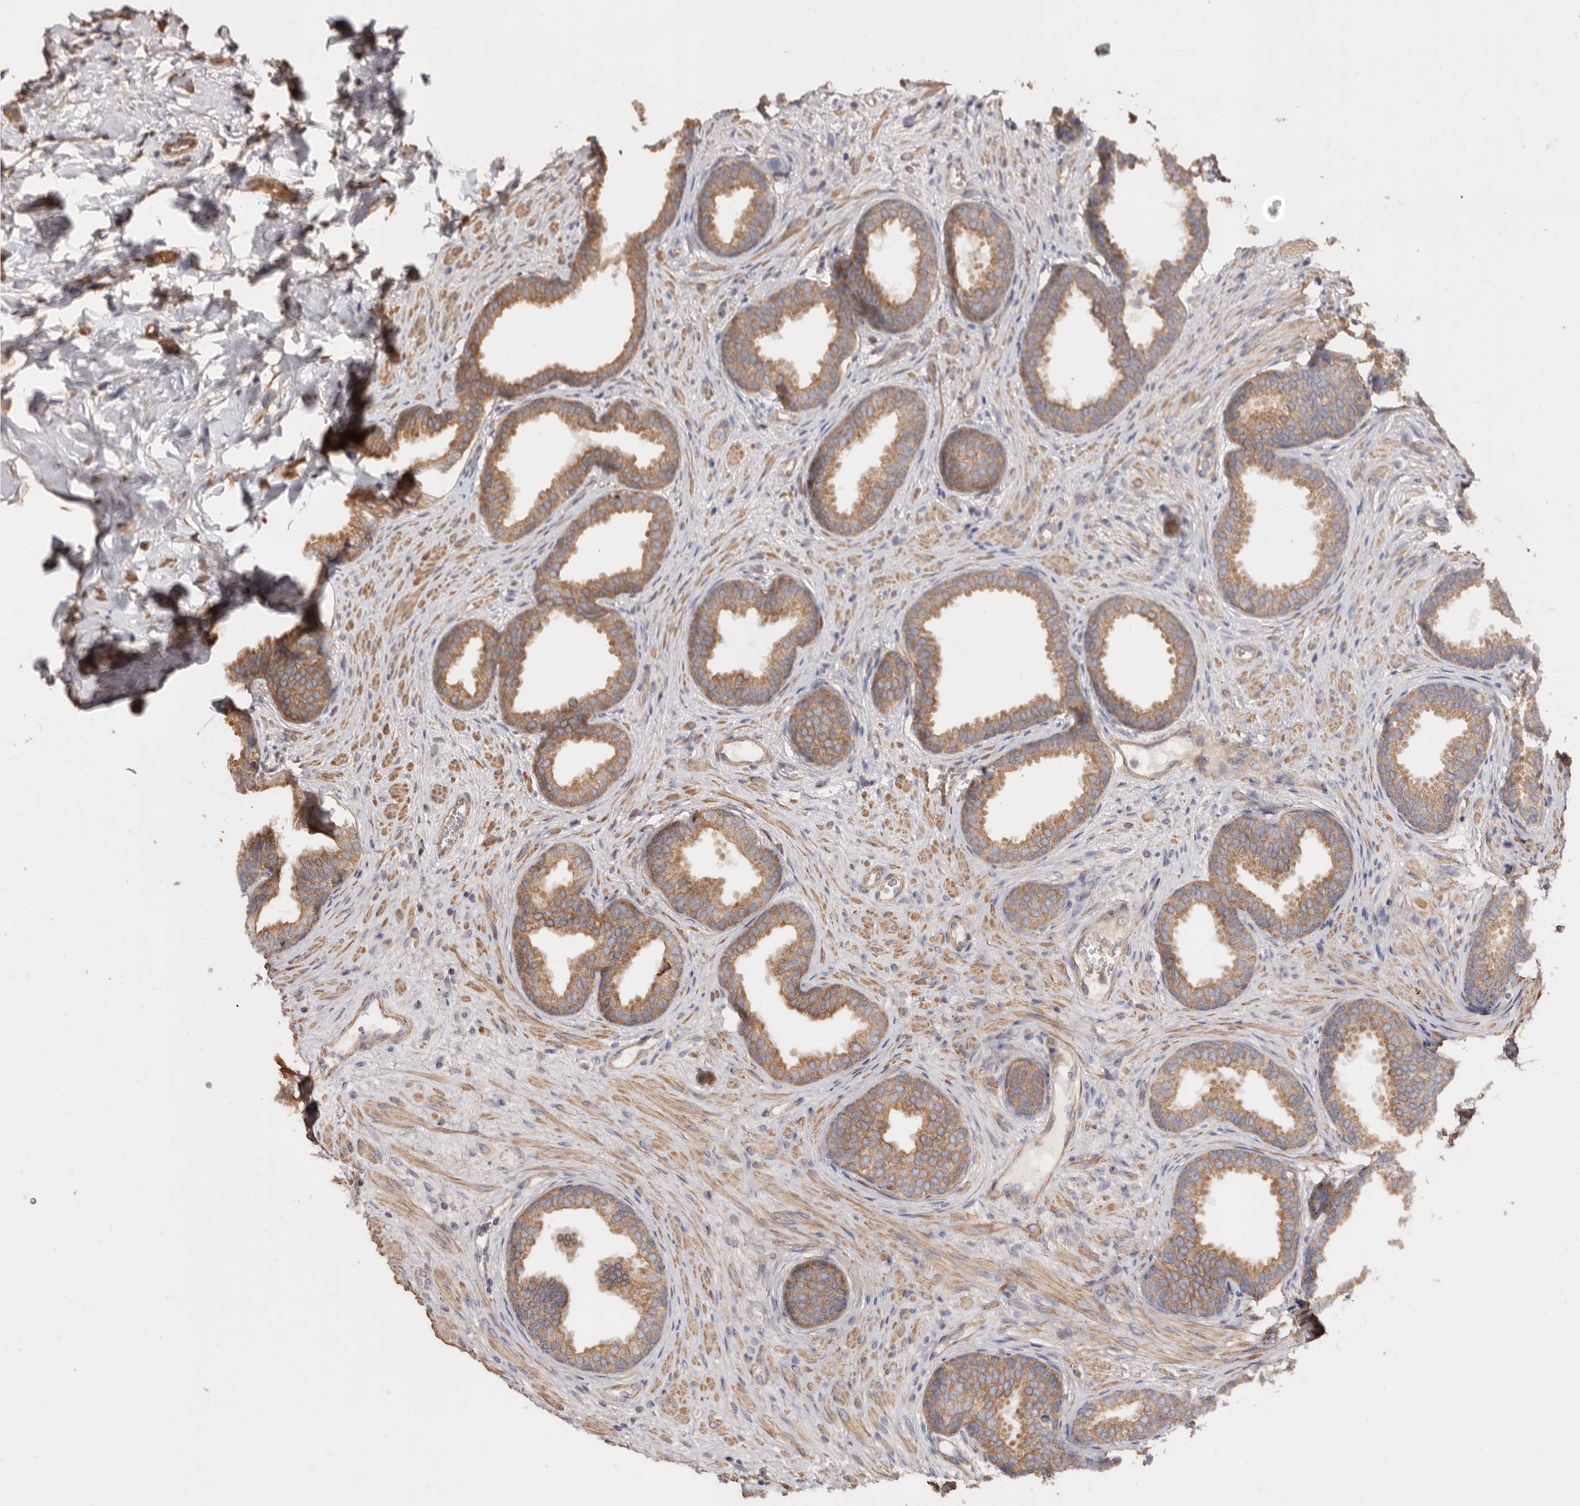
{"staining": {"intensity": "strong", "quantity": "25%-75%", "location": "cytoplasmic/membranous"}, "tissue": "prostate", "cell_type": "Glandular cells", "image_type": "normal", "snomed": [{"axis": "morphology", "description": "Normal tissue, NOS"}, {"axis": "topography", "description": "Prostate"}], "caption": "High-power microscopy captured an immunohistochemistry micrograph of benign prostate, revealing strong cytoplasmic/membranous positivity in about 25%-75% of glandular cells.", "gene": "COQ8B", "patient": {"sex": "male", "age": 76}}